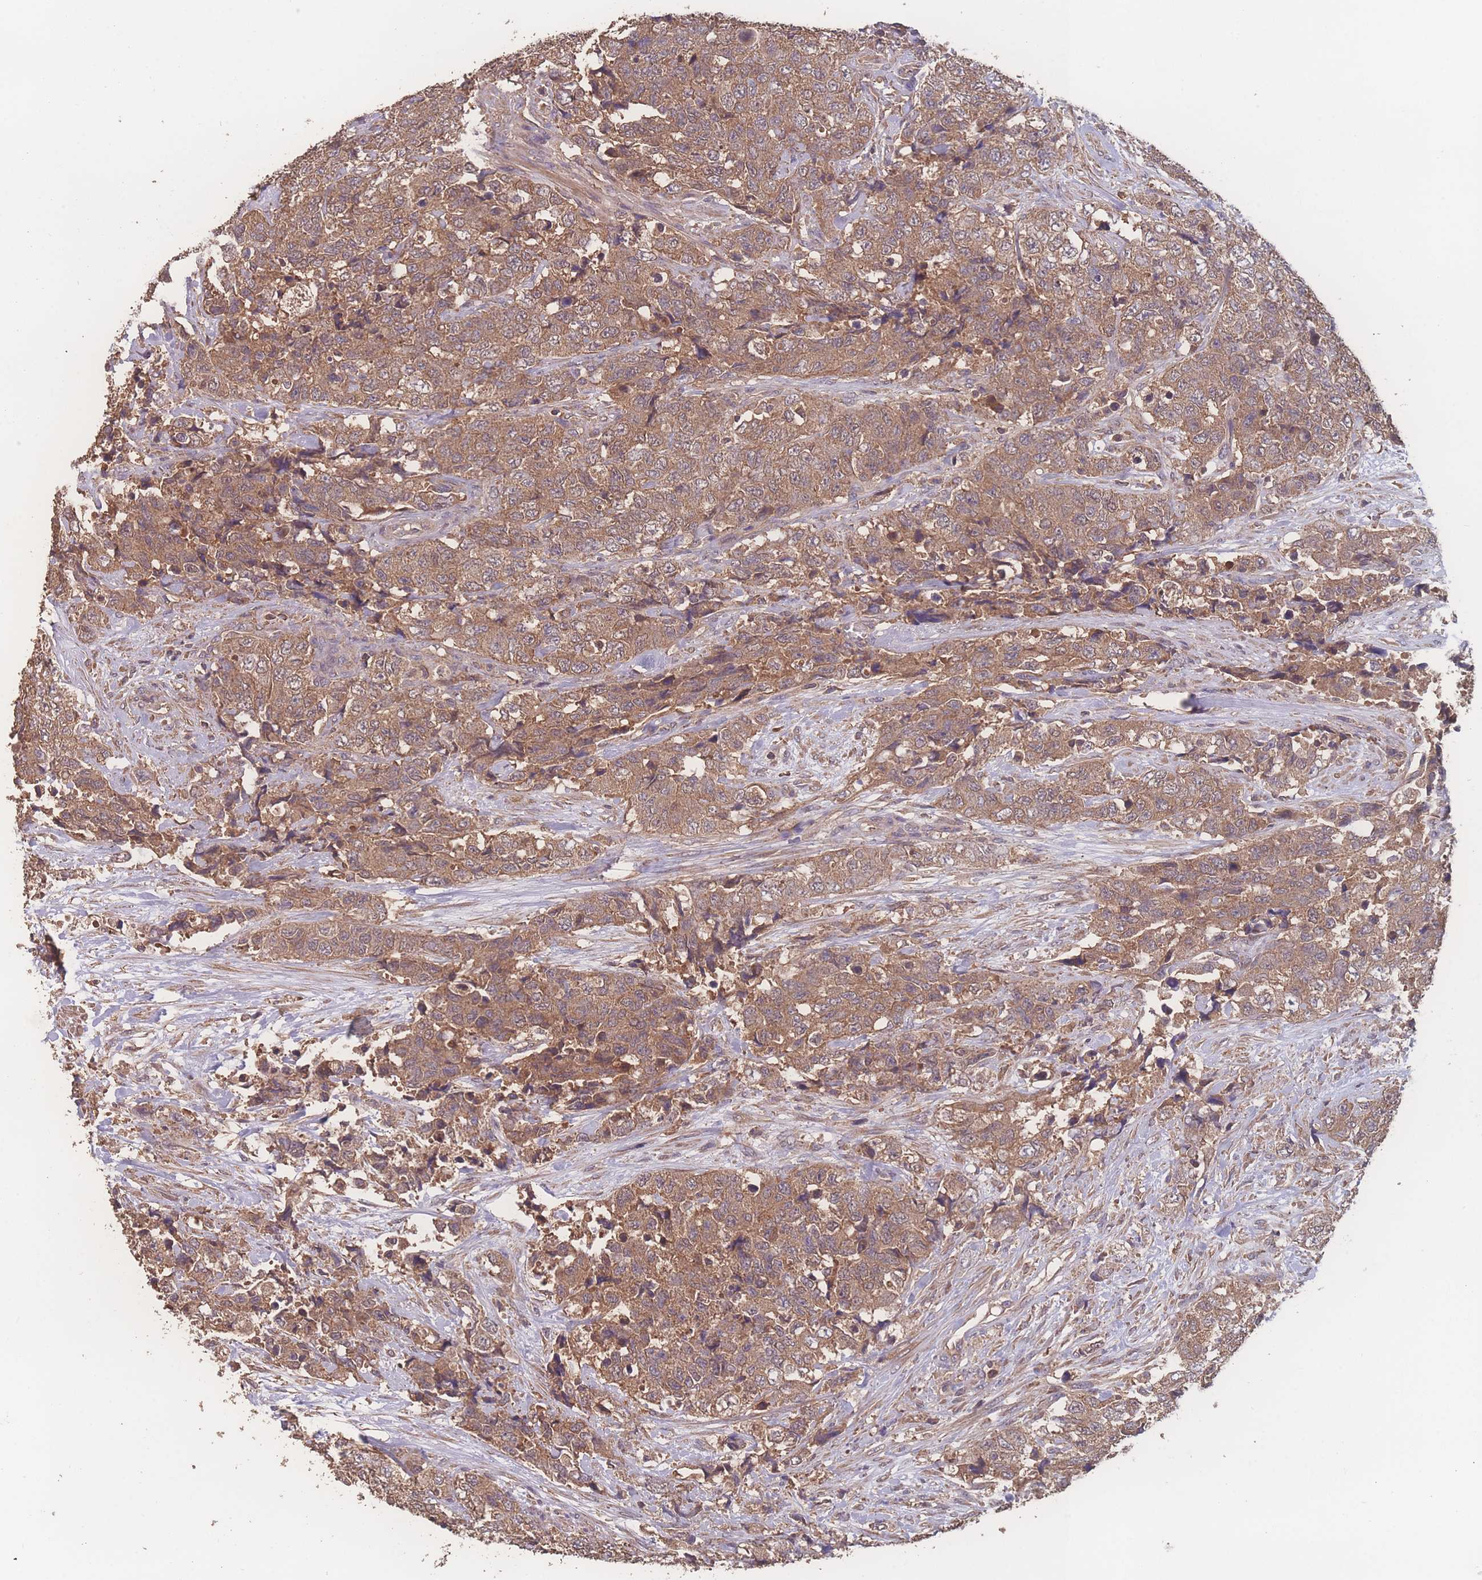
{"staining": {"intensity": "moderate", "quantity": ">75%", "location": "cytoplasmic/membranous"}, "tissue": "urothelial cancer", "cell_type": "Tumor cells", "image_type": "cancer", "snomed": [{"axis": "morphology", "description": "Urothelial carcinoma, High grade"}, {"axis": "topography", "description": "Urinary bladder"}], "caption": "About >75% of tumor cells in urothelial carcinoma (high-grade) exhibit moderate cytoplasmic/membranous protein positivity as visualized by brown immunohistochemical staining.", "gene": "ATXN10", "patient": {"sex": "female", "age": 78}}